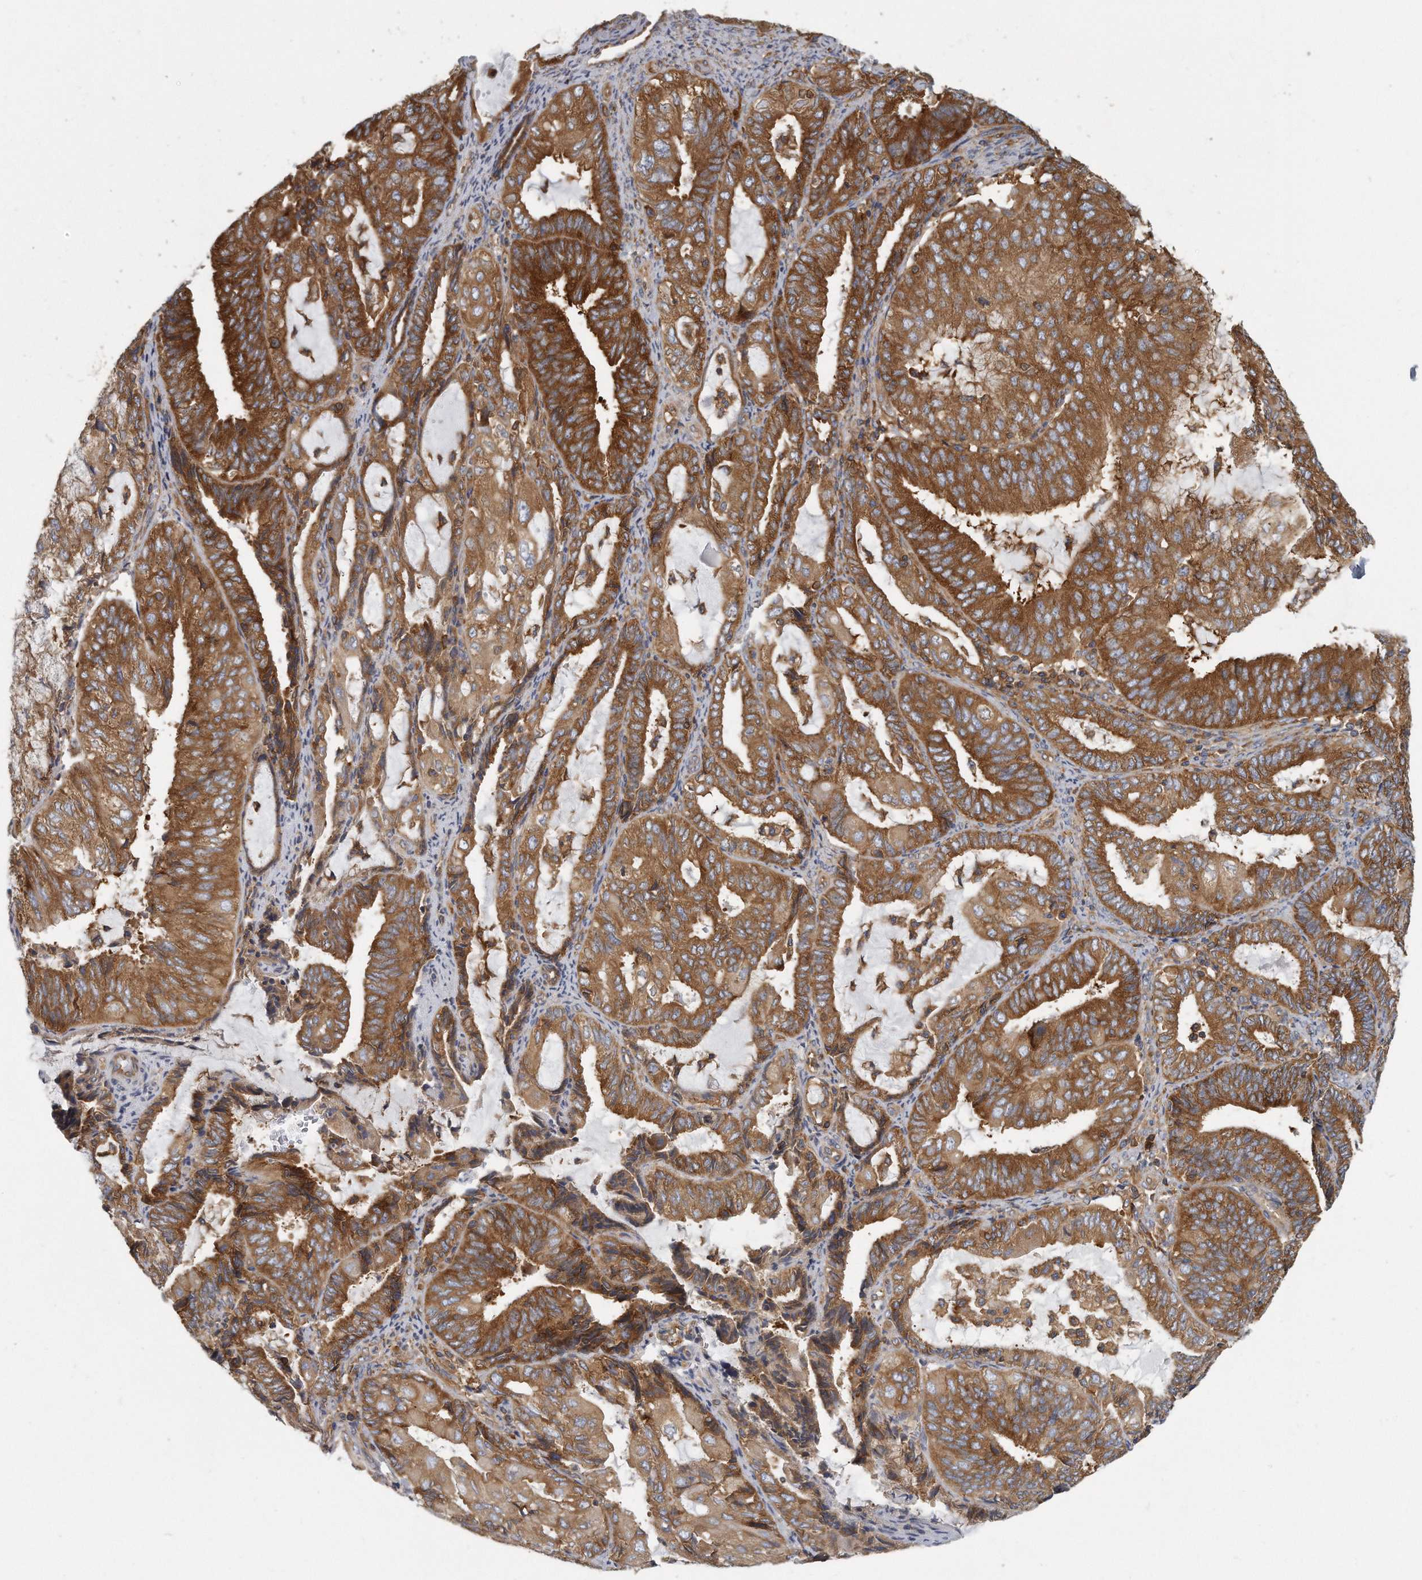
{"staining": {"intensity": "strong", "quantity": "25%-75%", "location": "cytoplasmic/membranous"}, "tissue": "endometrial cancer", "cell_type": "Tumor cells", "image_type": "cancer", "snomed": [{"axis": "morphology", "description": "Adenocarcinoma, NOS"}, {"axis": "topography", "description": "Endometrium"}], "caption": "A photomicrograph showing strong cytoplasmic/membranous positivity in approximately 25%-75% of tumor cells in endometrial adenocarcinoma, as visualized by brown immunohistochemical staining.", "gene": "EIF3I", "patient": {"sex": "female", "age": 81}}